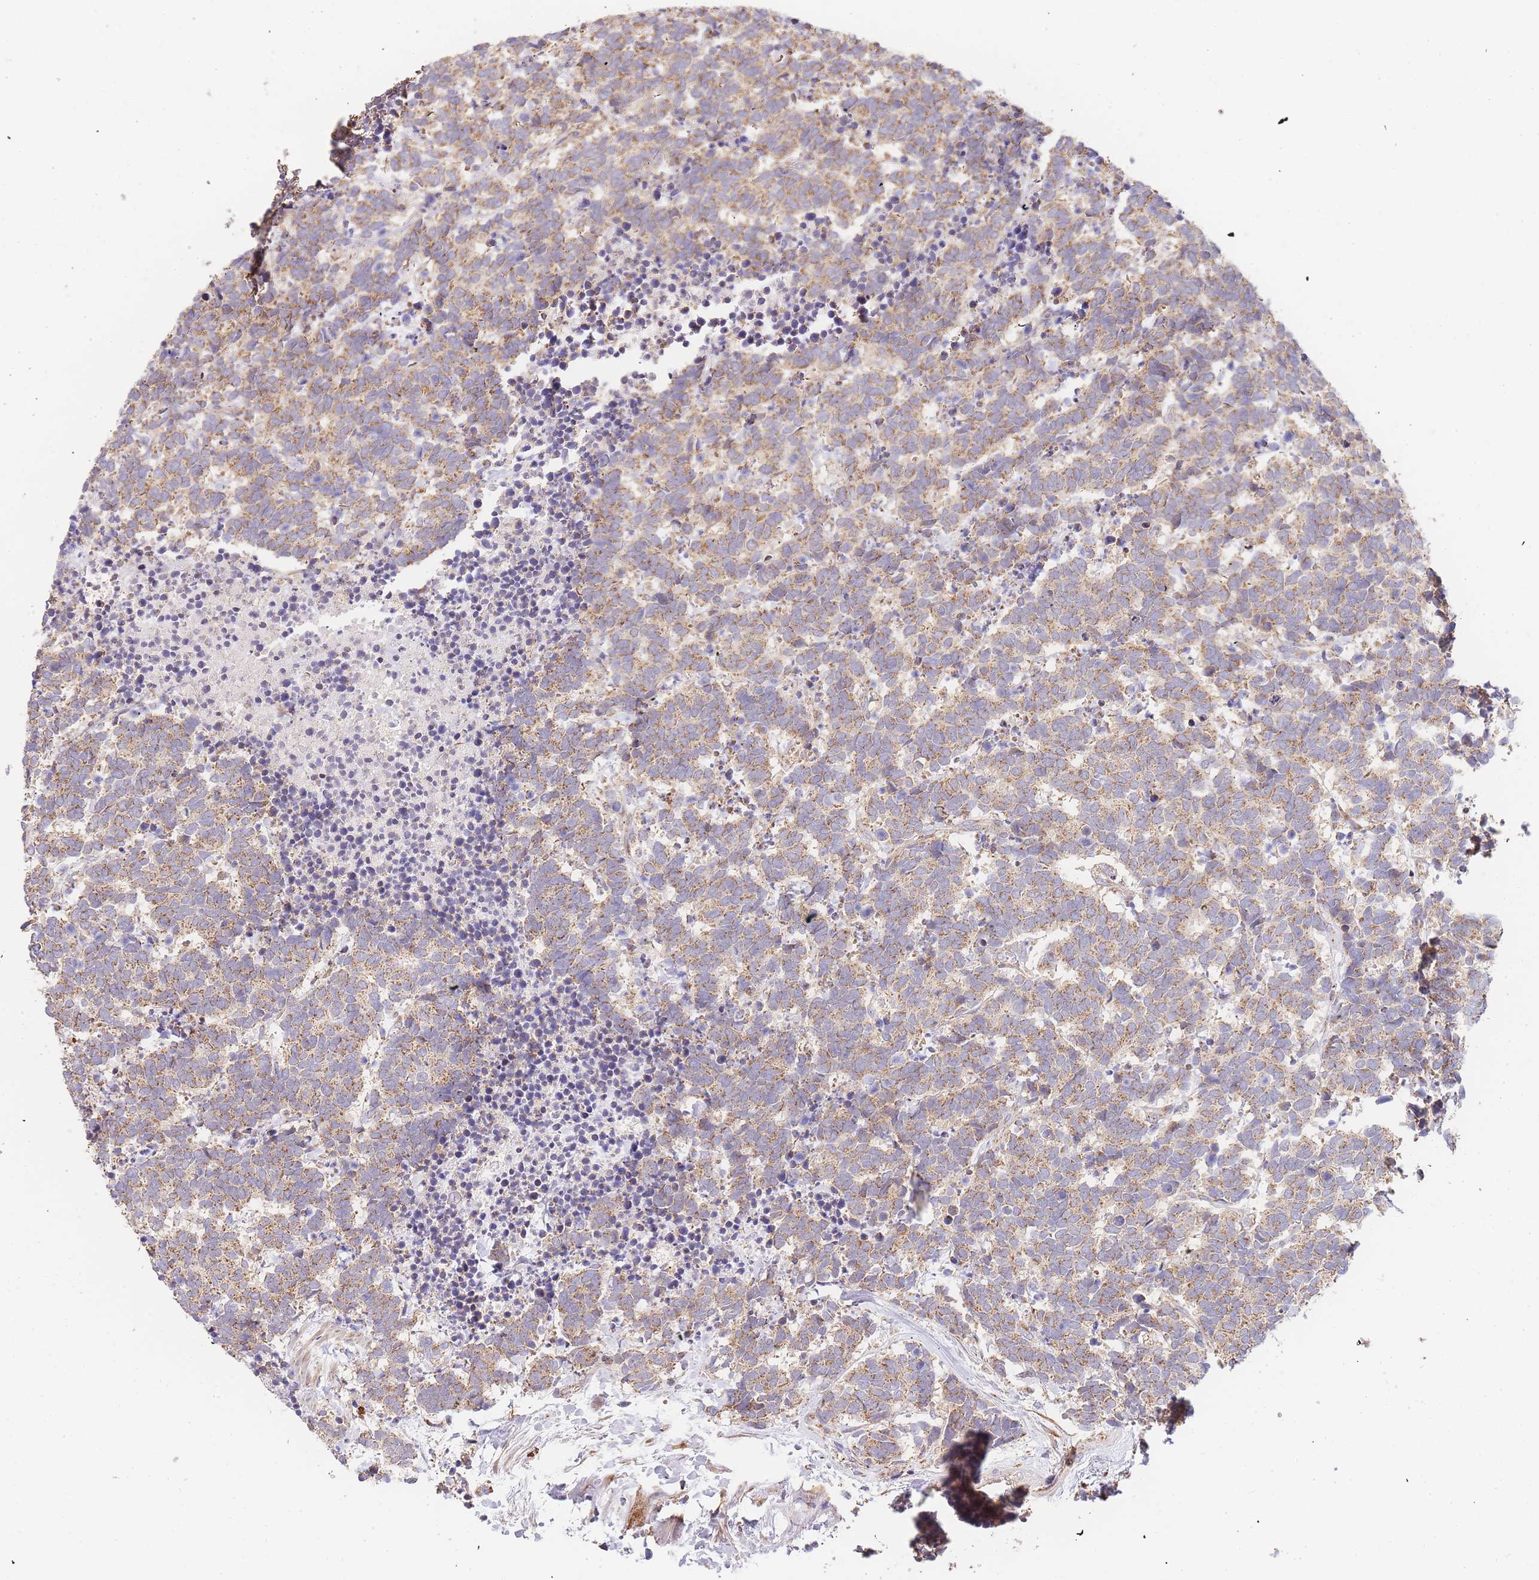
{"staining": {"intensity": "moderate", "quantity": ">75%", "location": "cytoplasmic/membranous"}, "tissue": "carcinoid", "cell_type": "Tumor cells", "image_type": "cancer", "snomed": [{"axis": "morphology", "description": "Carcinoma, NOS"}, {"axis": "morphology", "description": "Carcinoid, malignant, NOS"}, {"axis": "topography", "description": "Prostate"}], "caption": "An image of human carcinoma stained for a protein reveals moderate cytoplasmic/membranous brown staining in tumor cells.", "gene": "ADCY9", "patient": {"sex": "male", "age": 57}}